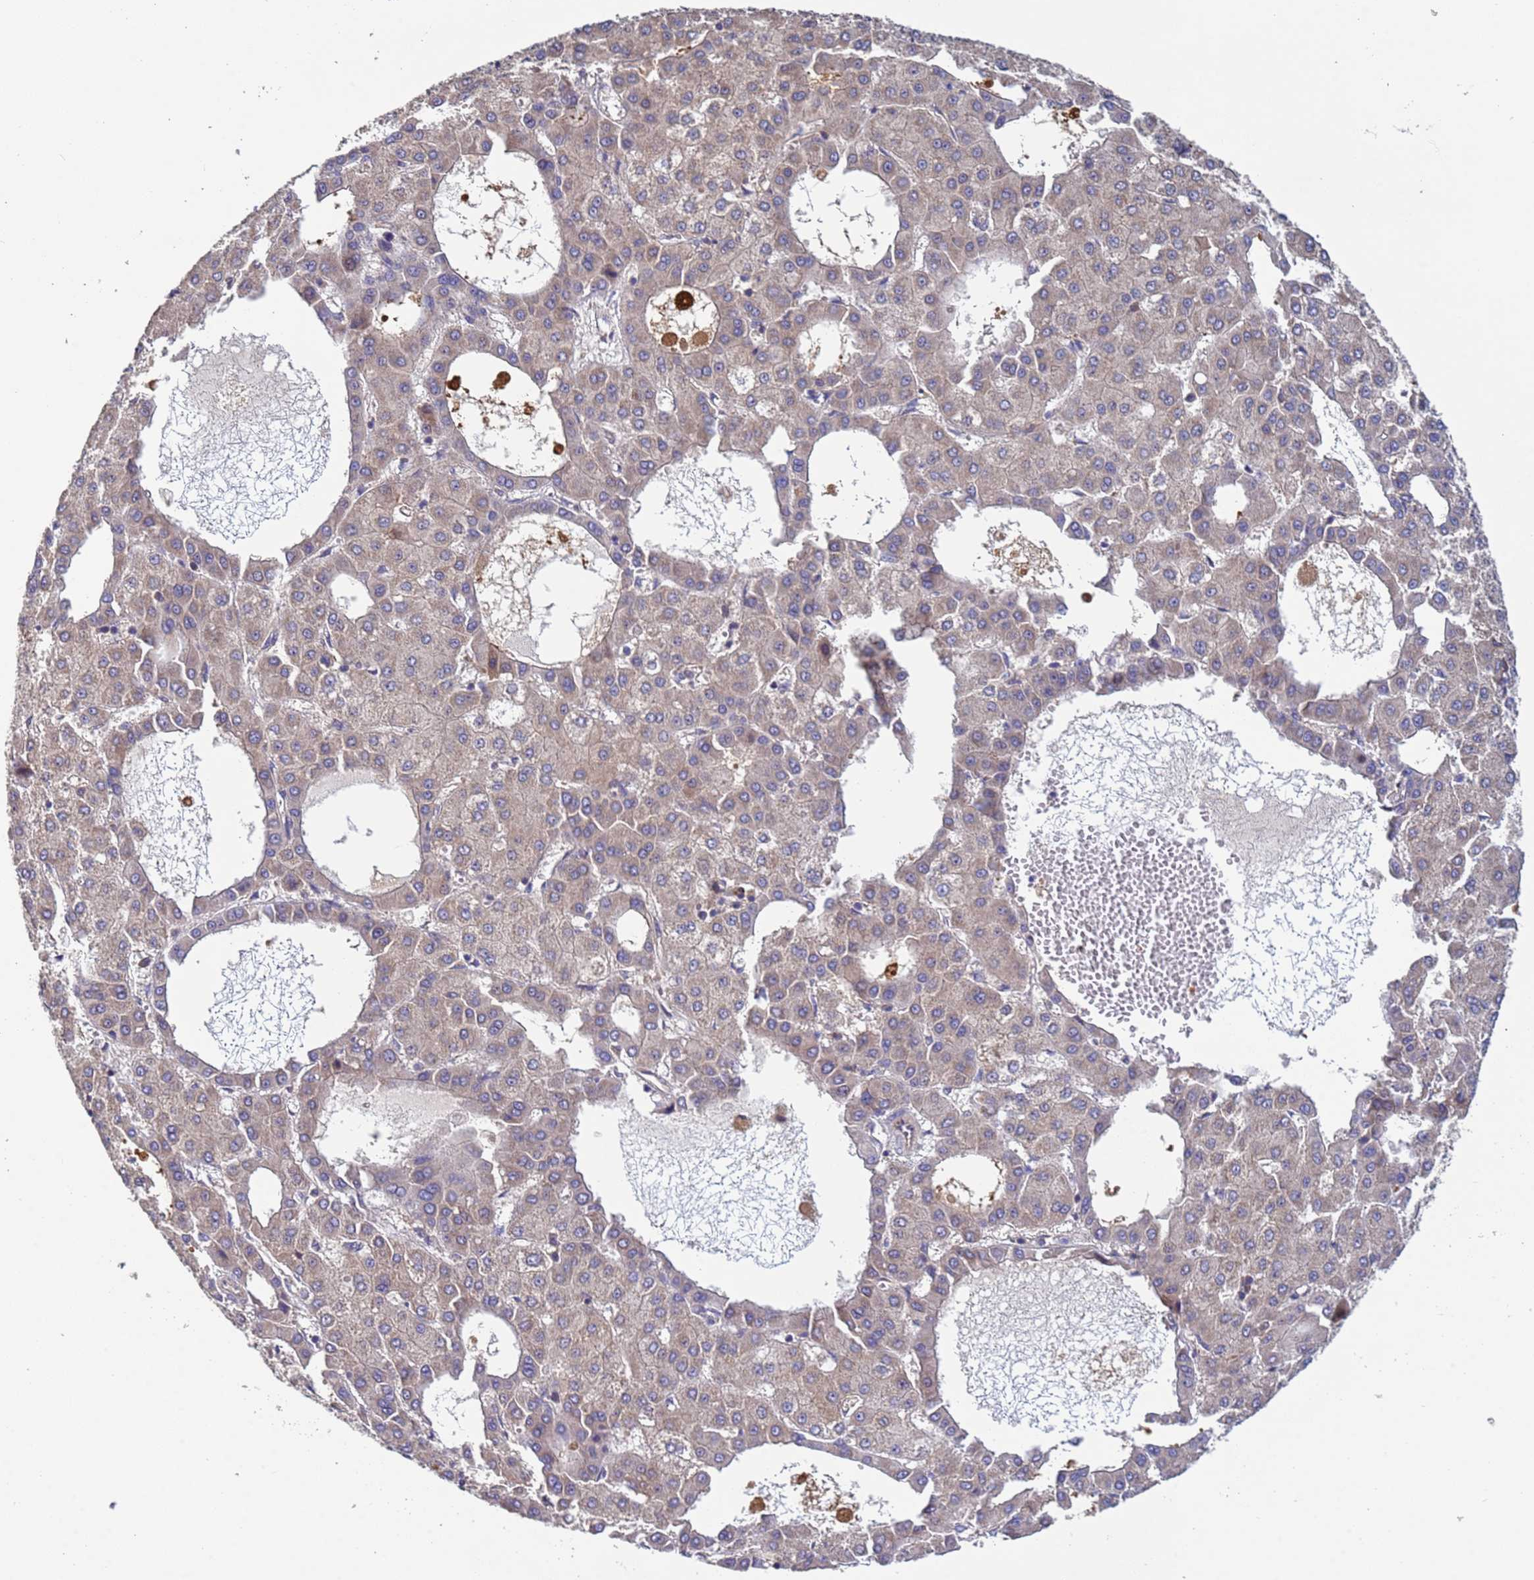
{"staining": {"intensity": "weak", "quantity": "<25%", "location": "cytoplasmic/membranous"}, "tissue": "liver cancer", "cell_type": "Tumor cells", "image_type": "cancer", "snomed": [{"axis": "morphology", "description": "Carcinoma, Hepatocellular, NOS"}, {"axis": "topography", "description": "Liver"}], "caption": "An image of hepatocellular carcinoma (liver) stained for a protein exhibits no brown staining in tumor cells. Brightfield microscopy of IHC stained with DAB (3,3'-diaminobenzidine) (brown) and hematoxylin (blue), captured at high magnification.", "gene": "RAB10", "patient": {"sex": "male", "age": 47}}